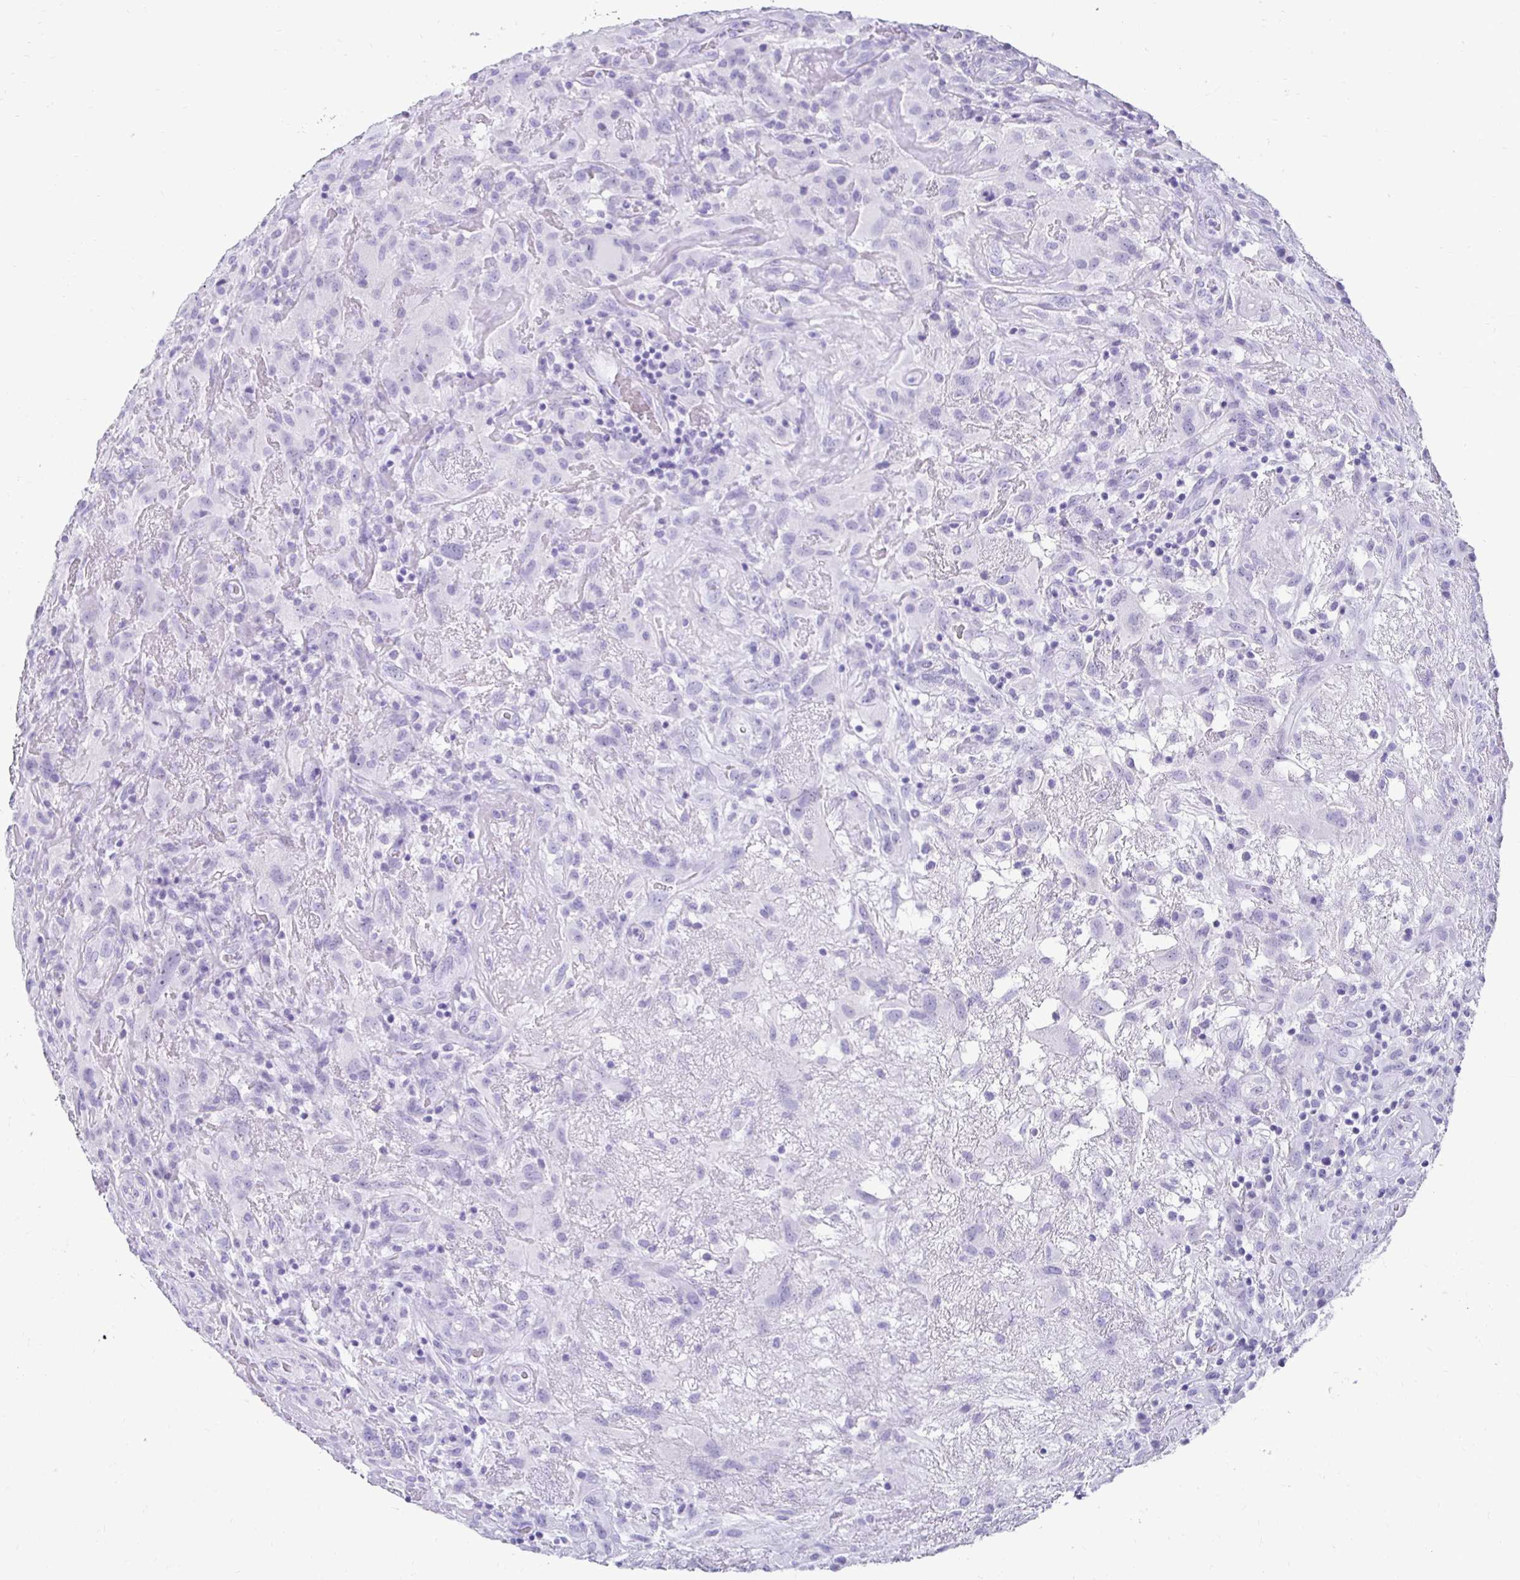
{"staining": {"intensity": "negative", "quantity": "none", "location": "none"}, "tissue": "glioma", "cell_type": "Tumor cells", "image_type": "cancer", "snomed": [{"axis": "morphology", "description": "Glioma, malignant, High grade"}, {"axis": "topography", "description": "Brain"}], "caption": "Immunohistochemistry photomicrograph of human glioma stained for a protein (brown), which displays no expression in tumor cells.", "gene": "CST6", "patient": {"sex": "male", "age": 46}}